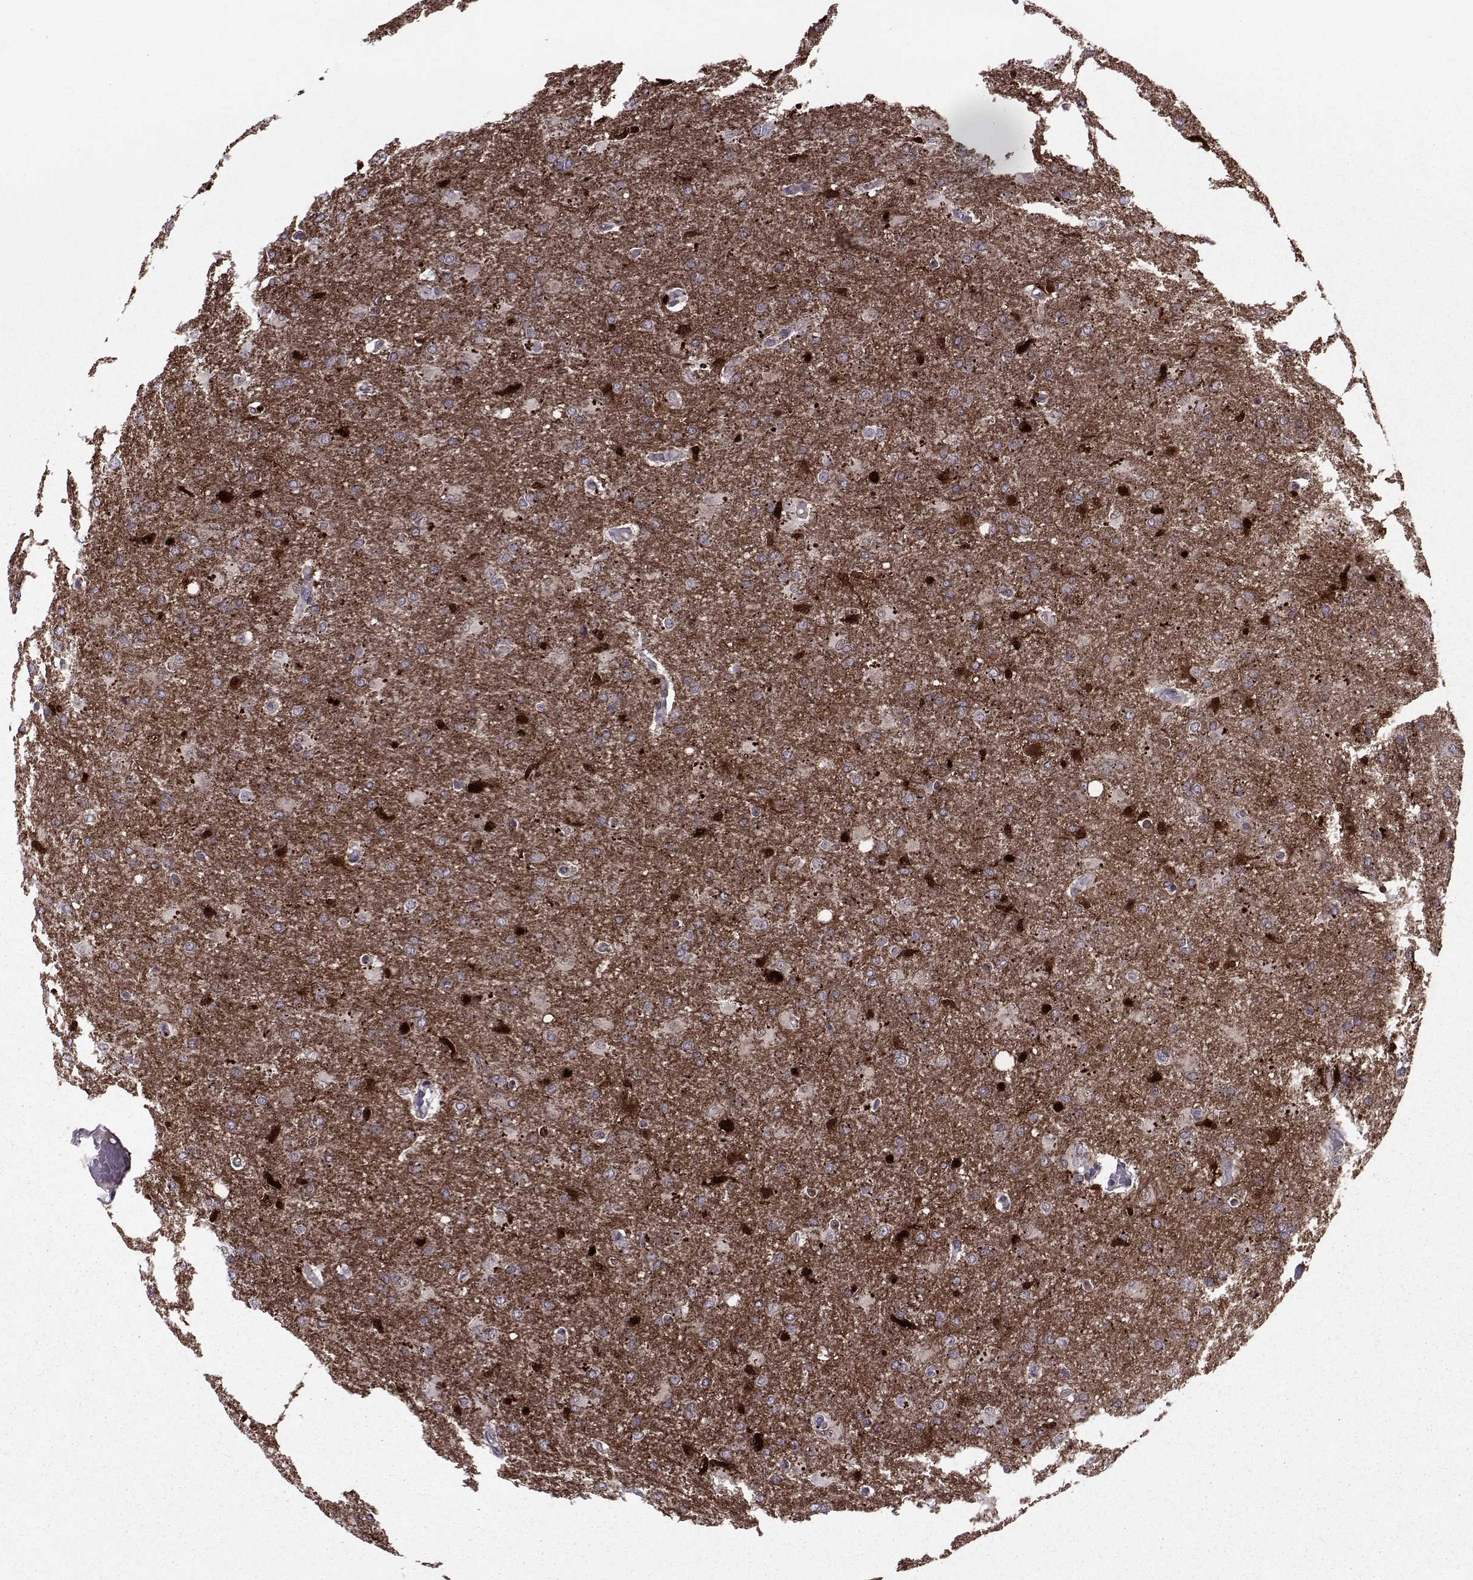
{"staining": {"intensity": "negative", "quantity": "none", "location": "none"}, "tissue": "glioma", "cell_type": "Tumor cells", "image_type": "cancer", "snomed": [{"axis": "morphology", "description": "Glioma, malignant, High grade"}, {"axis": "topography", "description": "Brain"}], "caption": "The histopathology image demonstrates no significant positivity in tumor cells of glioma. (Immunohistochemistry, brightfield microscopy, high magnification).", "gene": "CDK4", "patient": {"sex": "male", "age": 68}}